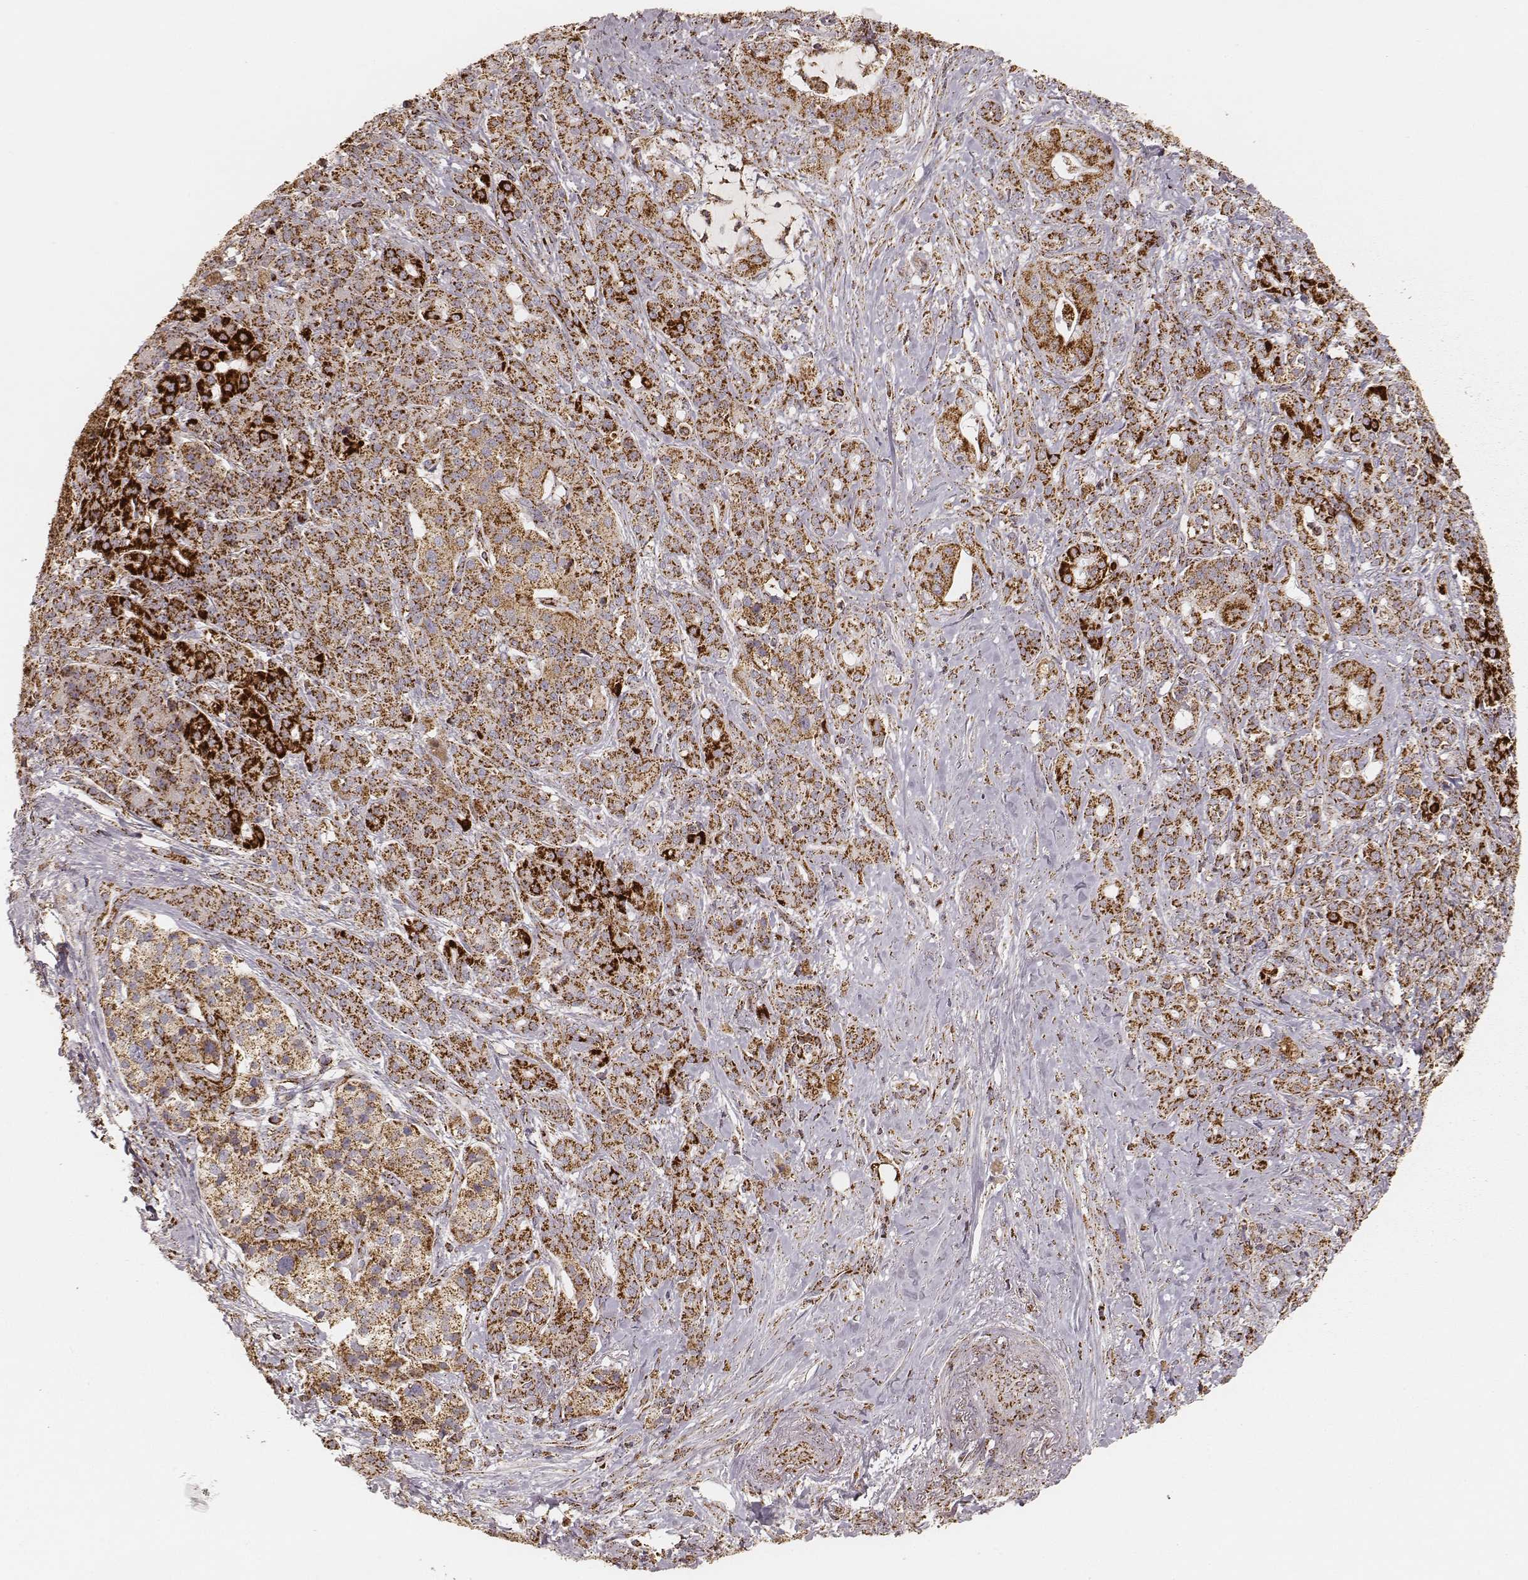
{"staining": {"intensity": "strong", "quantity": ">75%", "location": "cytoplasmic/membranous"}, "tissue": "pancreatic cancer", "cell_type": "Tumor cells", "image_type": "cancer", "snomed": [{"axis": "morphology", "description": "Normal tissue, NOS"}, {"axis": "morphology", "description": "Inflammation, NOS"}, {"axis": "morphology", "description": "Adenocarcinoma, NOS"}, {"axis": "topography", "description": "Pancreas"}], "caption": "Approximately >75% of tumor cells in pancreatic adenocarcinoma reveal strong cytoplasmic/membranous protein expression as visualized by brown immunohistochemical staining.", "gene": "CS", "patient": {"sex": "male", "age": 57}}